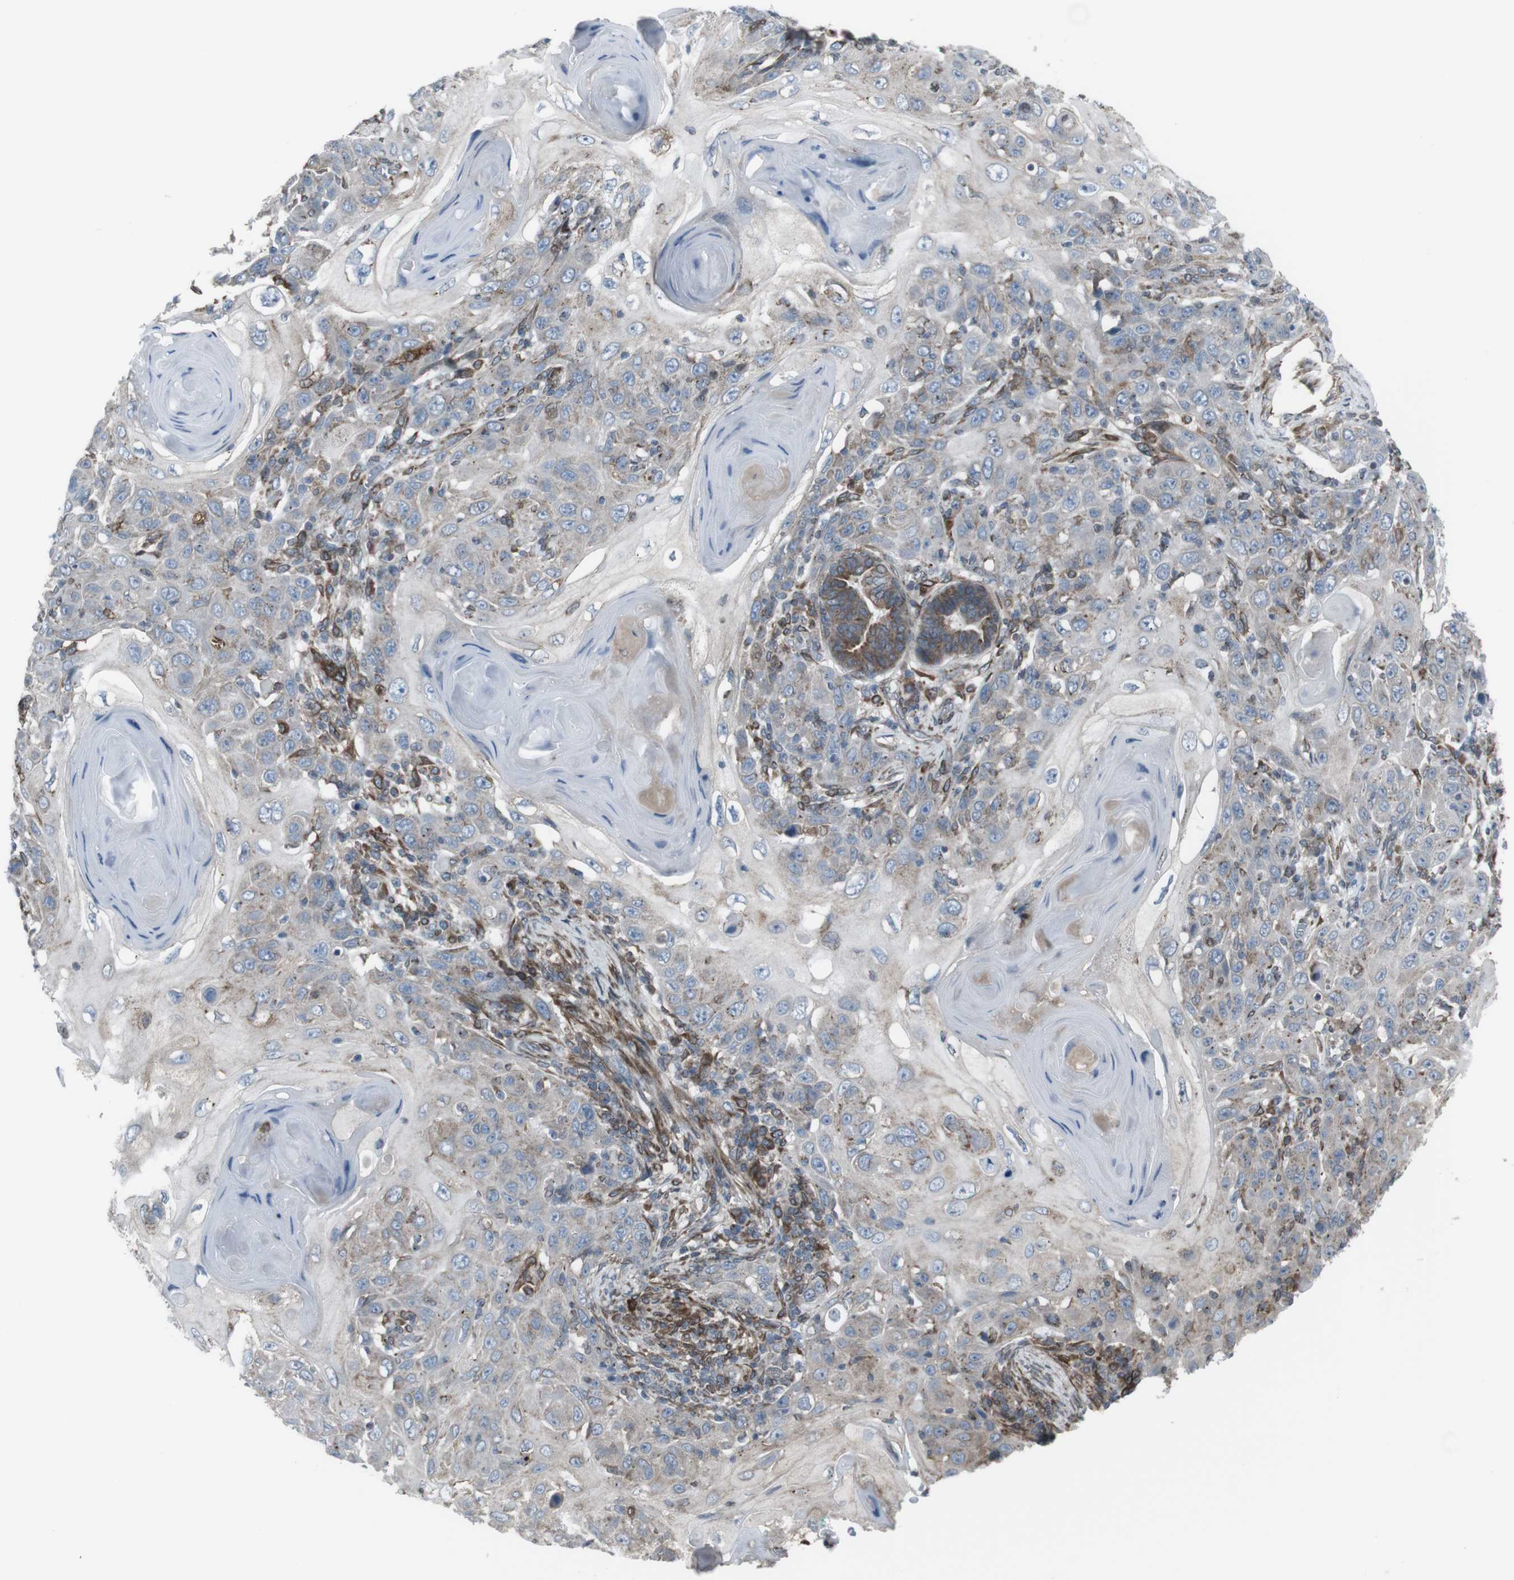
{"staining": {"intensity": "weak", "quantity": "<25%", "location": "cytoplasmic/membranous"}, "tissue": "skin cancer", "cell_type": "Tumor cells", "image_type": "cancer", "snomed": [{"axis": "morphology", "description": "Squamous cell carcinoma, NOS"}, {"axis": "topography", "description": "Skin"}], "caption": "Immunohistochemistry photomicrograph of human skin cancer (squamous cell carcinoma) stained for a protein (brown), which shows no expression in tumor cells. (DAB immunohistochemistry with hematoxylin counter stain).", "gene": "LNPK", "patient": {"sex": "female", "age": 88}}